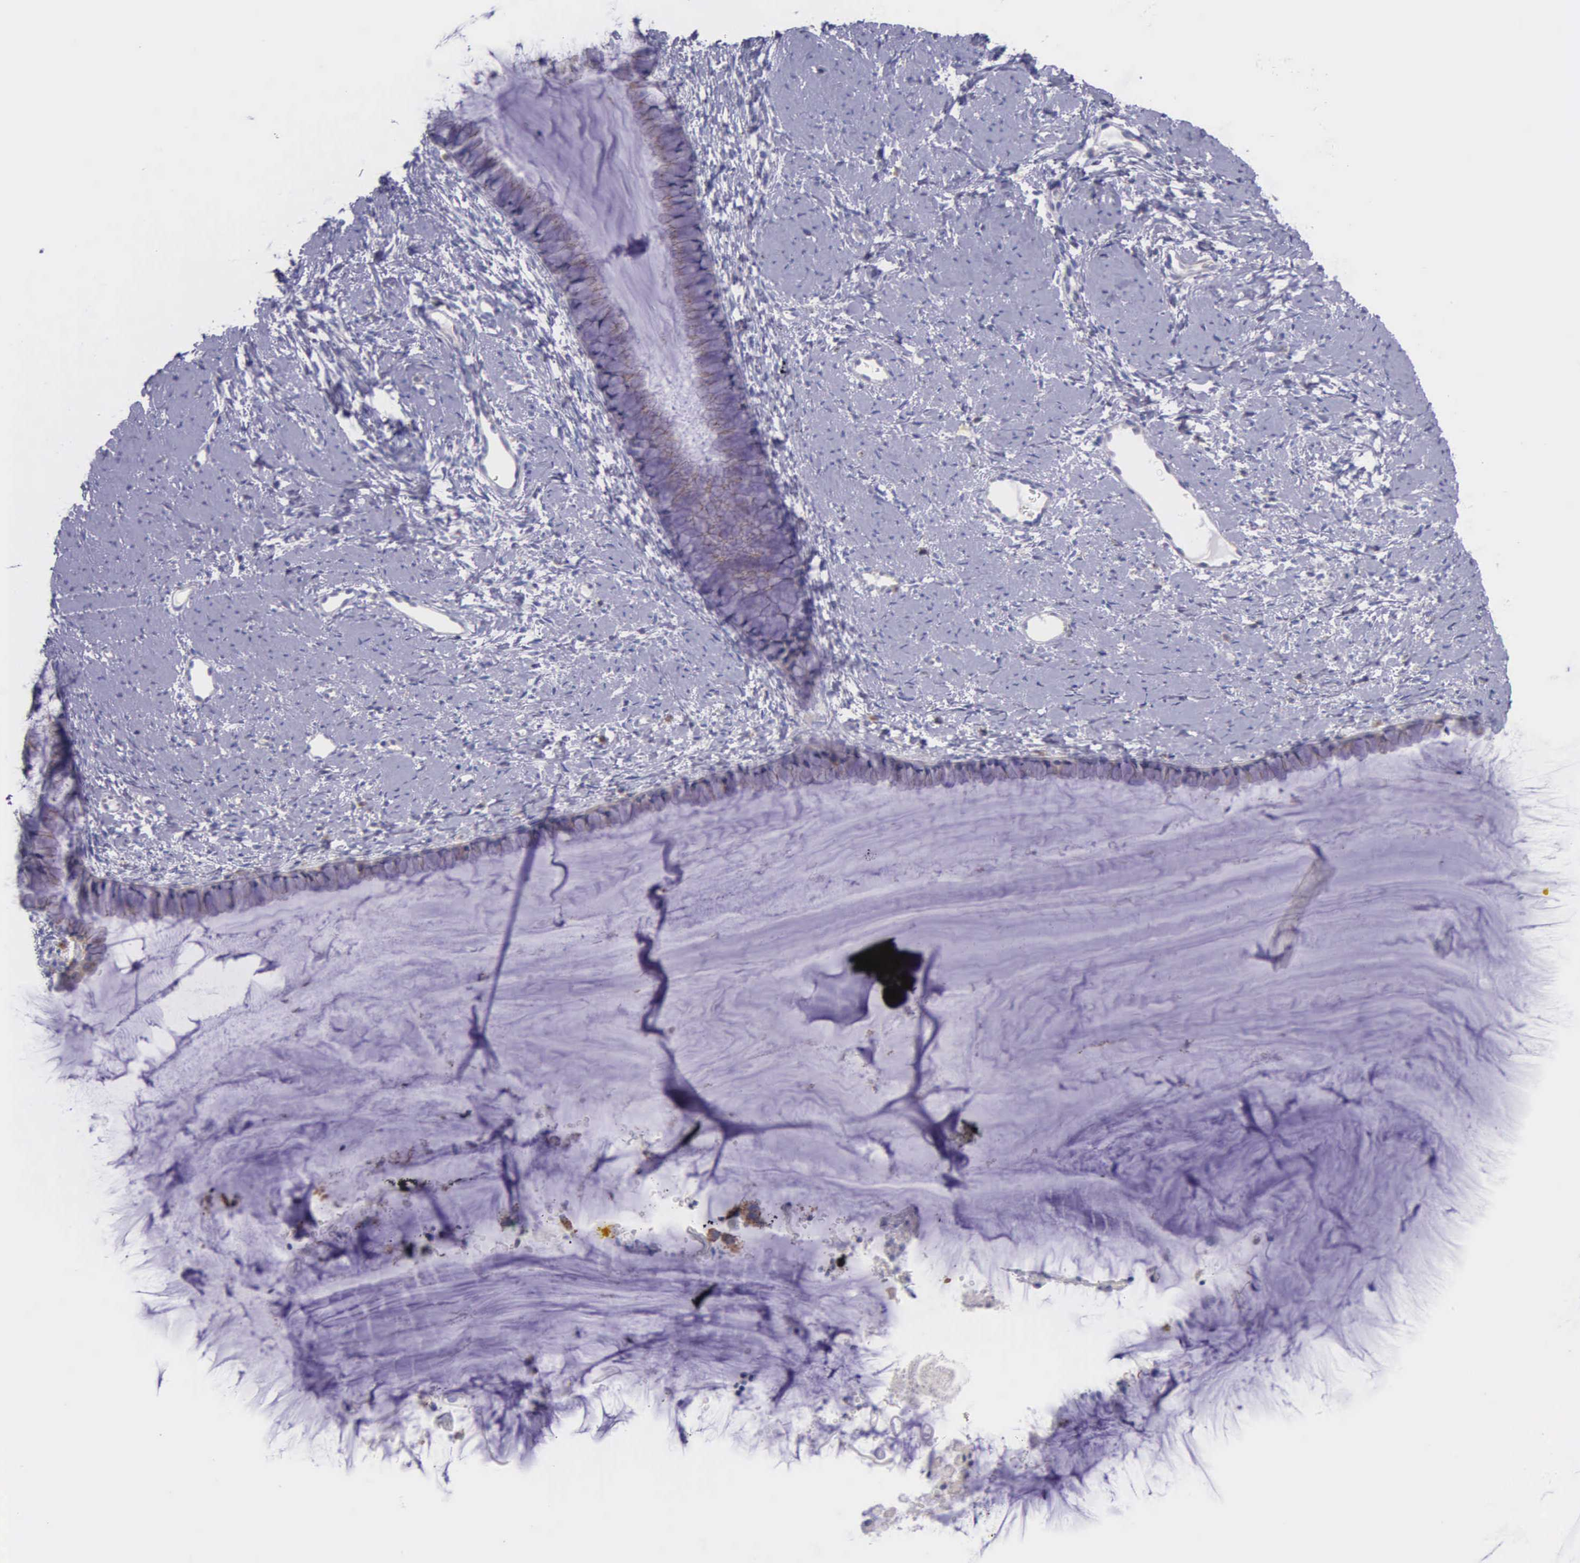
{"staining": {"intensity": "negative", "quantity": "none", "location": "none"}, "tissue": "cervix", "cell_type": "Glandular cells", "image_type": "normal", "snomed": [{"axis": "morphology", "description": "Normal tissue, NOS"}, {"axis": "topography", "description": "Cervix"}], "caption": "The image reveals no staining of glandular cells in normal cervix.", "gene": "CTAGE15", "patient": {"sex": "female", "age": 82}}